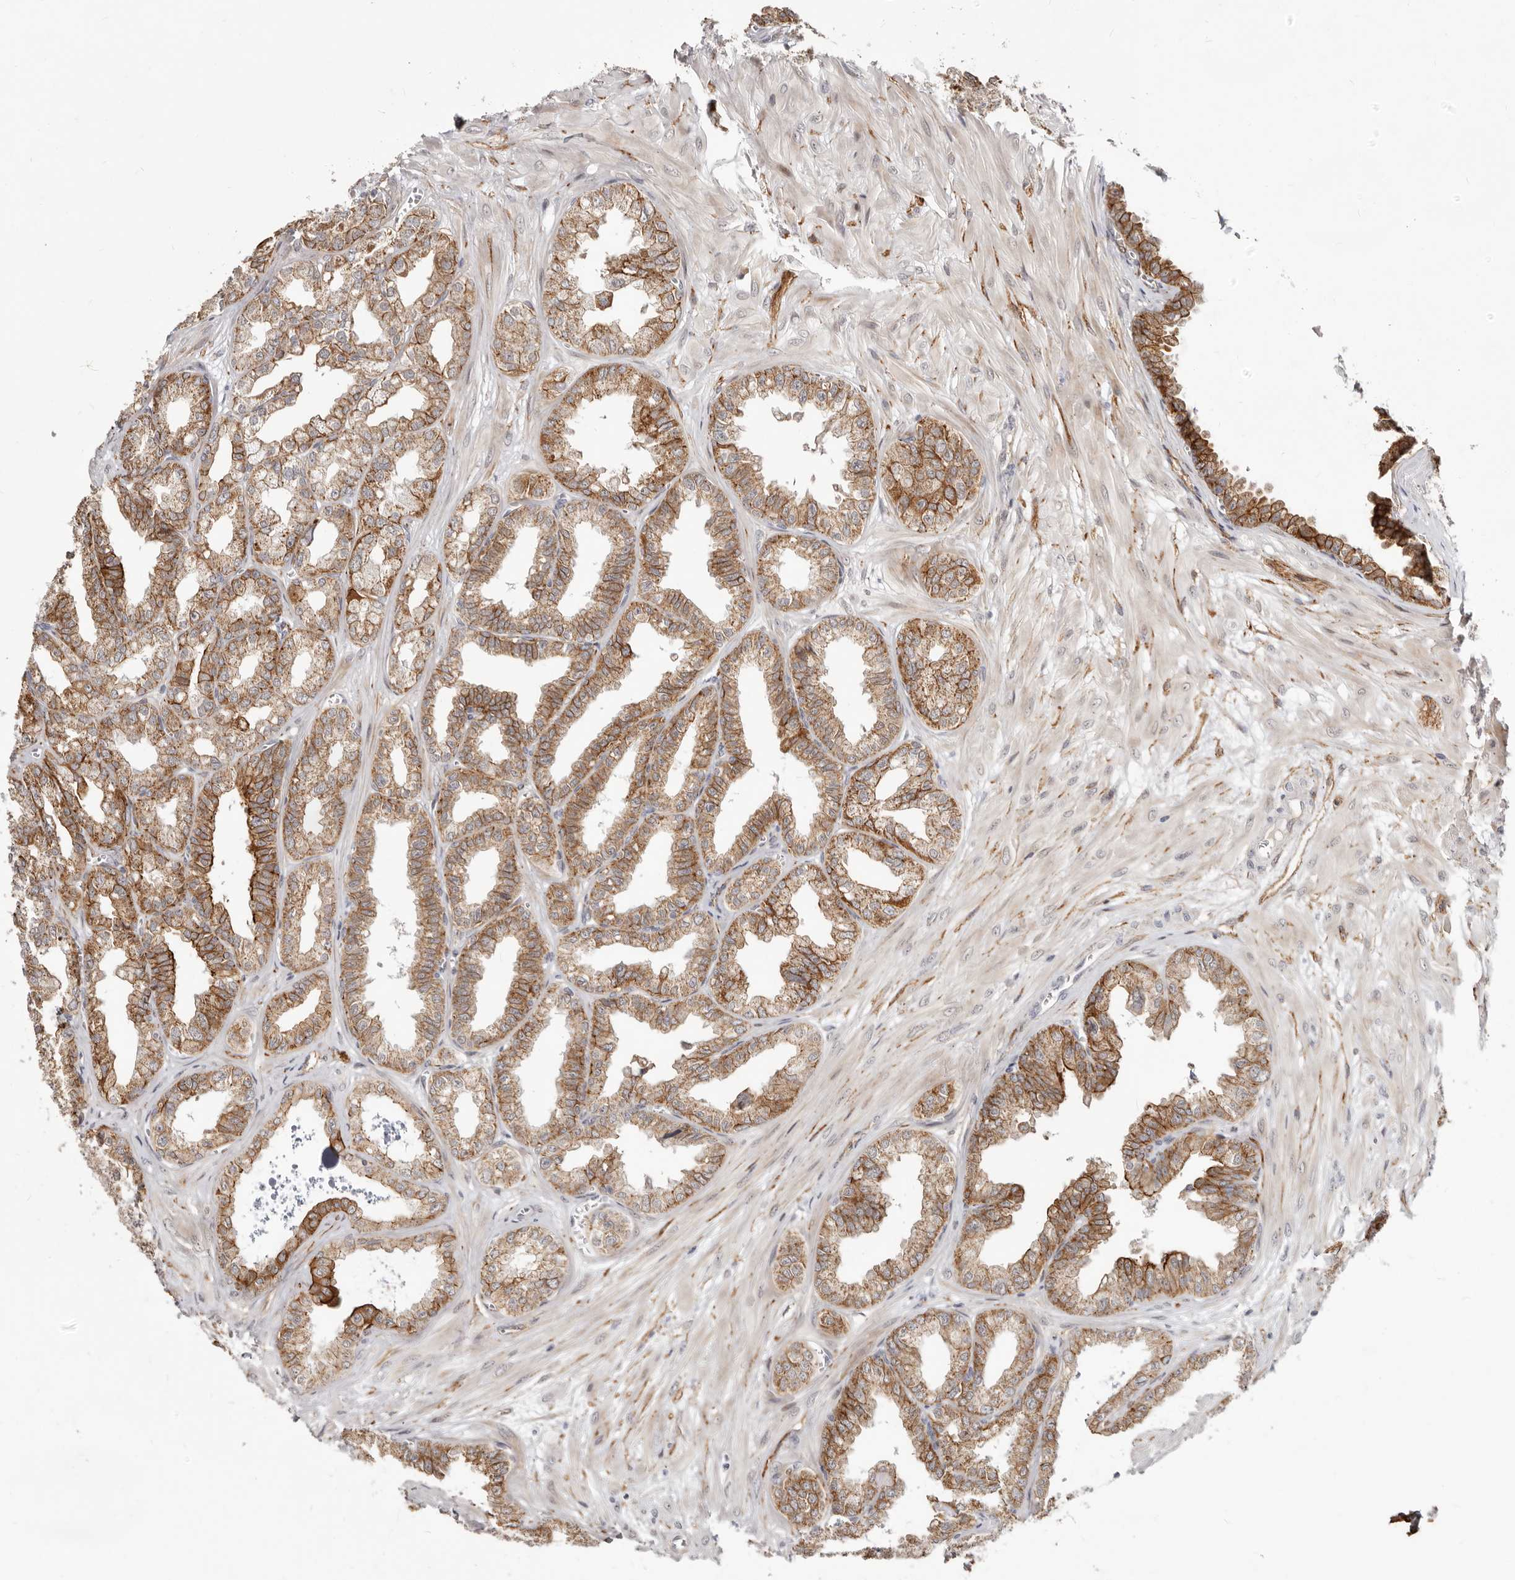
{"staining": {"intensity": "moderate", "quantity": ">75%", "location": "cytoplasmic/membranous"}, "tissue": "seminal vesicle", "cell_type": "Glandular cells", "image_type": "normal", "snomed": [{"axis": "morphology", "description": "Normal tissue, NOS"}, {"axis": "topography", "description": "Prostate"}, {"axis": "topography", "description": "Seminal veicle"}], "caption": "Immunohistochemical staining of benign seminal vesicle exhibits medium levels of moderate cytoplasmic/membranous staining in approximately >75% of glandular cells. The protein is stained brown, and the nuclei are stained in blue (DAB IHC with brightfield microscopy, high magnification).", "gene": "SZT2", "patient": {"sex": "male", "age": 51}}